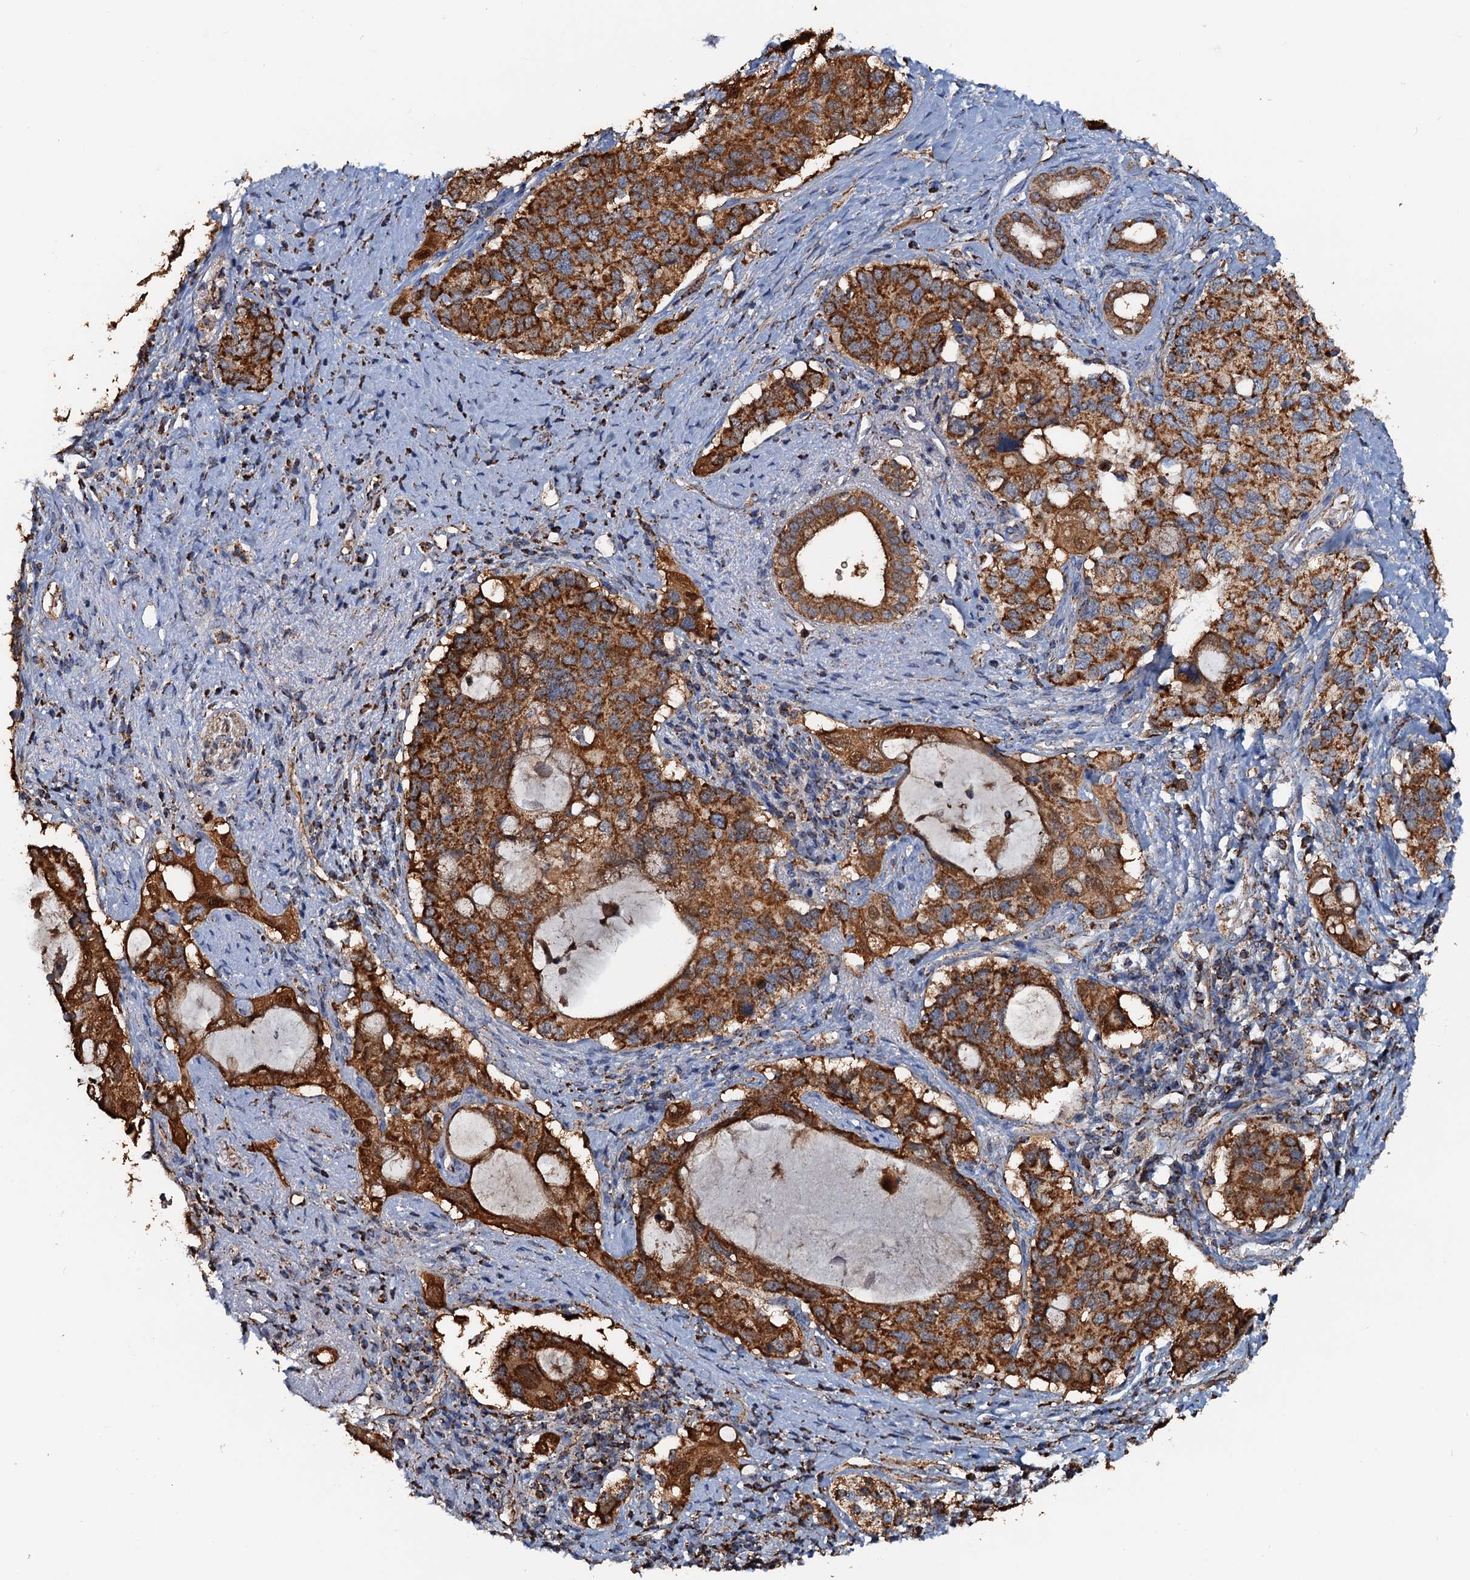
{"staining": {"intensity": "strong", "quantity": ">75%", "location": "cytoplasmic/membranous"}, "tissue": "pancreatic cancer", "cell_type": "Tumor cells", "image_type": "cancer", "snomed": [{"axis": "morphology", "description": "Adenocarcinoma, NOS"}, {"axis": "topography", "description": "Pancreas"}], "caption": "An immunohistochemistry (IHC) image of neoplastic tissue is shown. Protein staining in brown shows strong cytoplasmic/membranous positivity in pancreatic adenocarcinoma within tumor cells.", "gene": "AAGAB", "patient": {"sex": "female", "age": 56}}